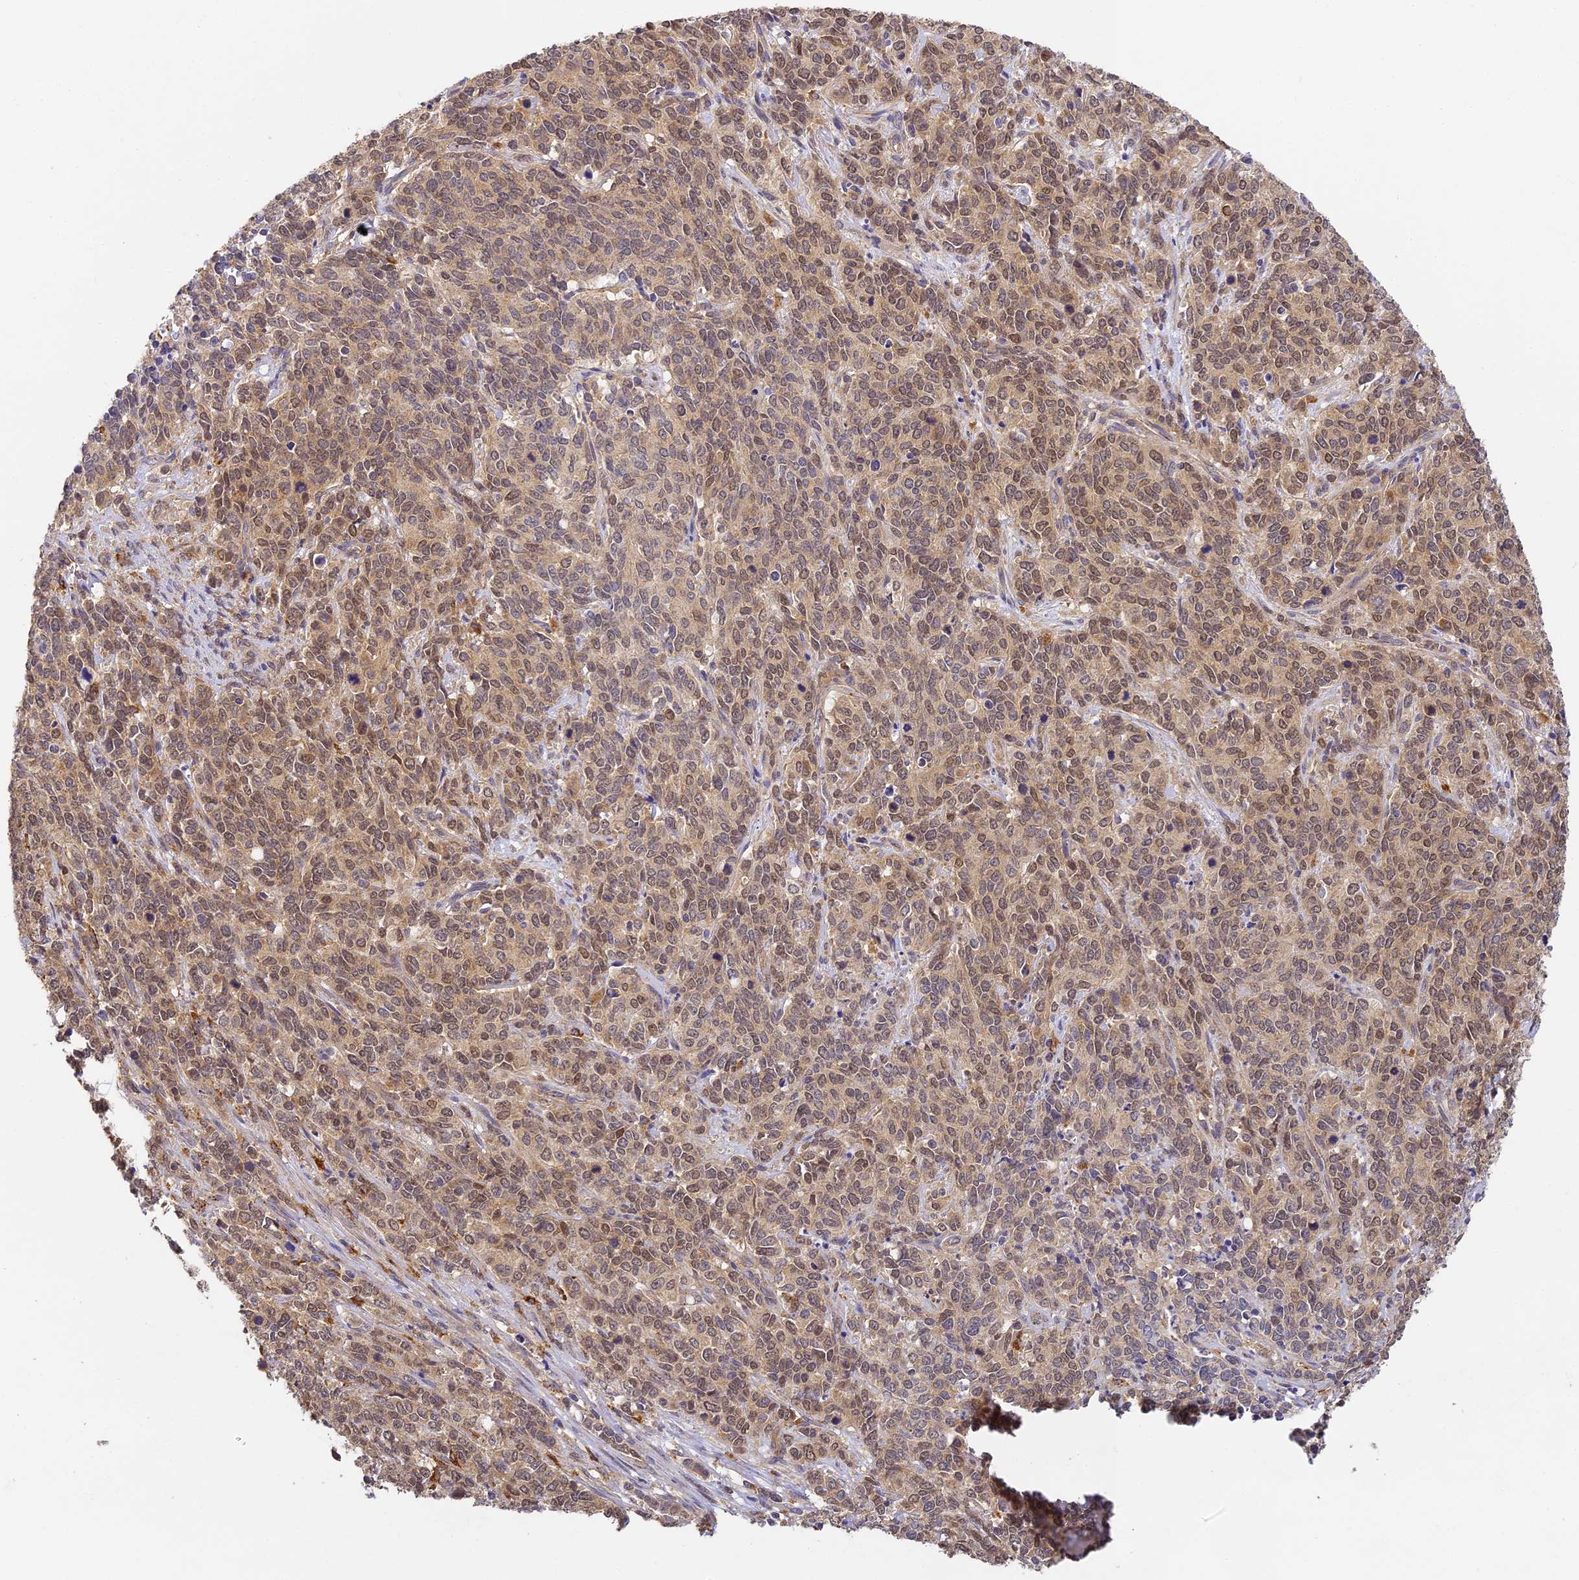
{"staining": {"intensity": "moderate", "quantity": ">75%", "location": "cytoplasmic/membranous,nuclear"}, "tissue": "cervical cancer", "cell_type": "Tumor cells", "image_type": "cancer", "snomed": [{"axis": "morphology", "description": "Squamous cell carcinoma, NOS"}, {"axis": "topography", "description": "Cervix"}], "caption": "Protein expression analysis of squamous cell carcinoma (cervical) shows moderate cytoplasmic/membranous and nuclear staining in approximately >75% of tumor cells. The staining was performed using DAB, with brown indicating positive protein expression. Nuclei are stained blue with hematoxylin.", "gene": "YAE1", "patient": {"sex": "female", "age": 60}}